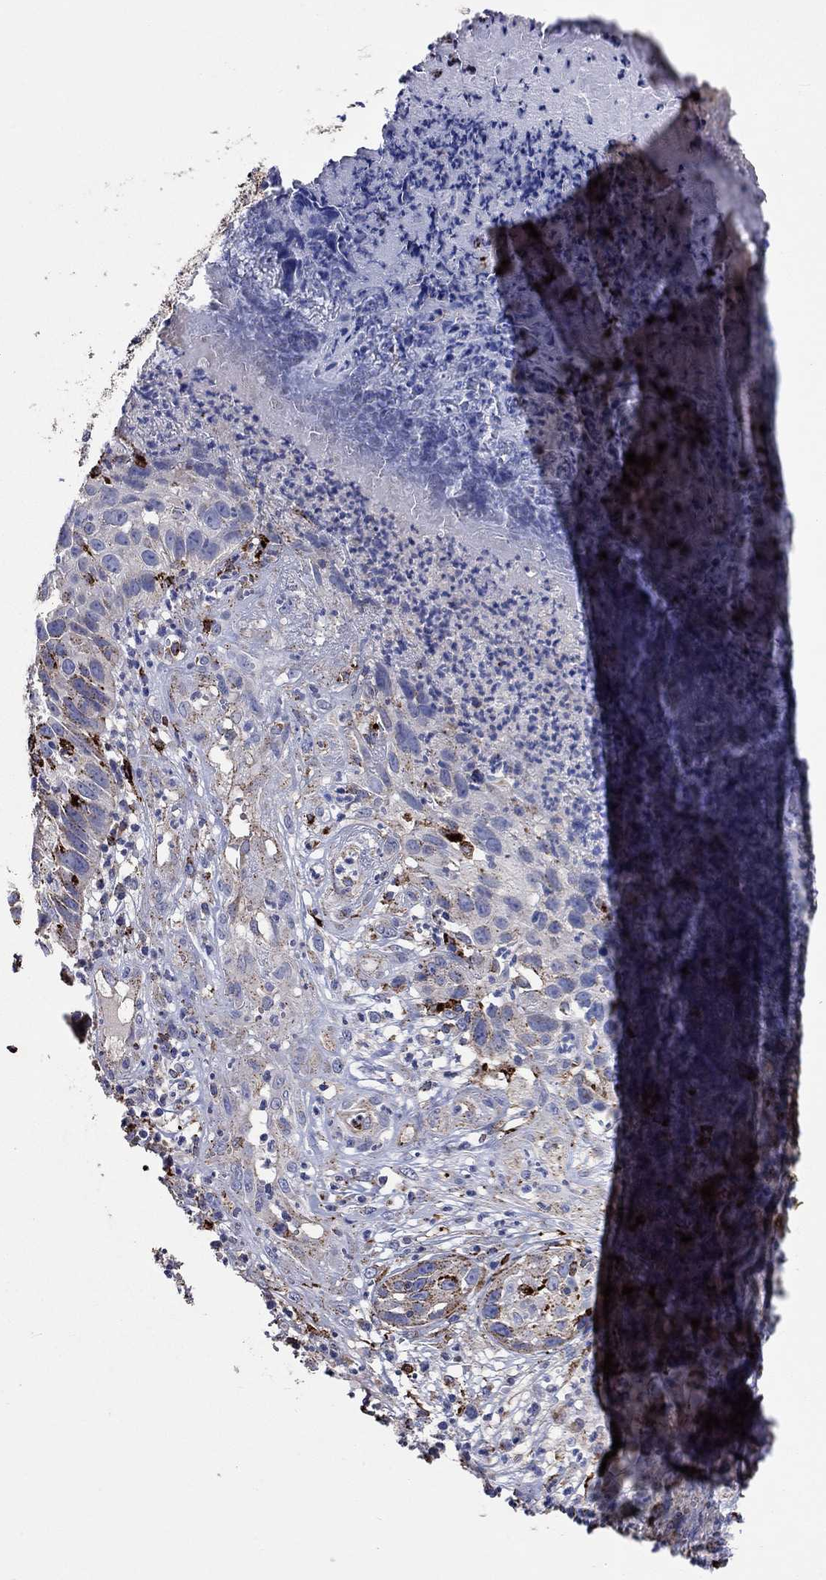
{"staining": {"intensity": "weak", "quantity": "<25%", "location": "cytoplasmic/membranous"}, "tissue": "skin cancer", "cell_type": "Tumor cells", "image_type": "cancer", "snomed": [{"axis": "morphology", "description": "Squamous cell carcinoma, NOS"}, {"axis": "topography", "description": "Skin"}], "caption": "Tumor cells show no significant protein staining in skin cancer.", "gene": "CTSB", "patient": {"sex": "male", "age": 92}}